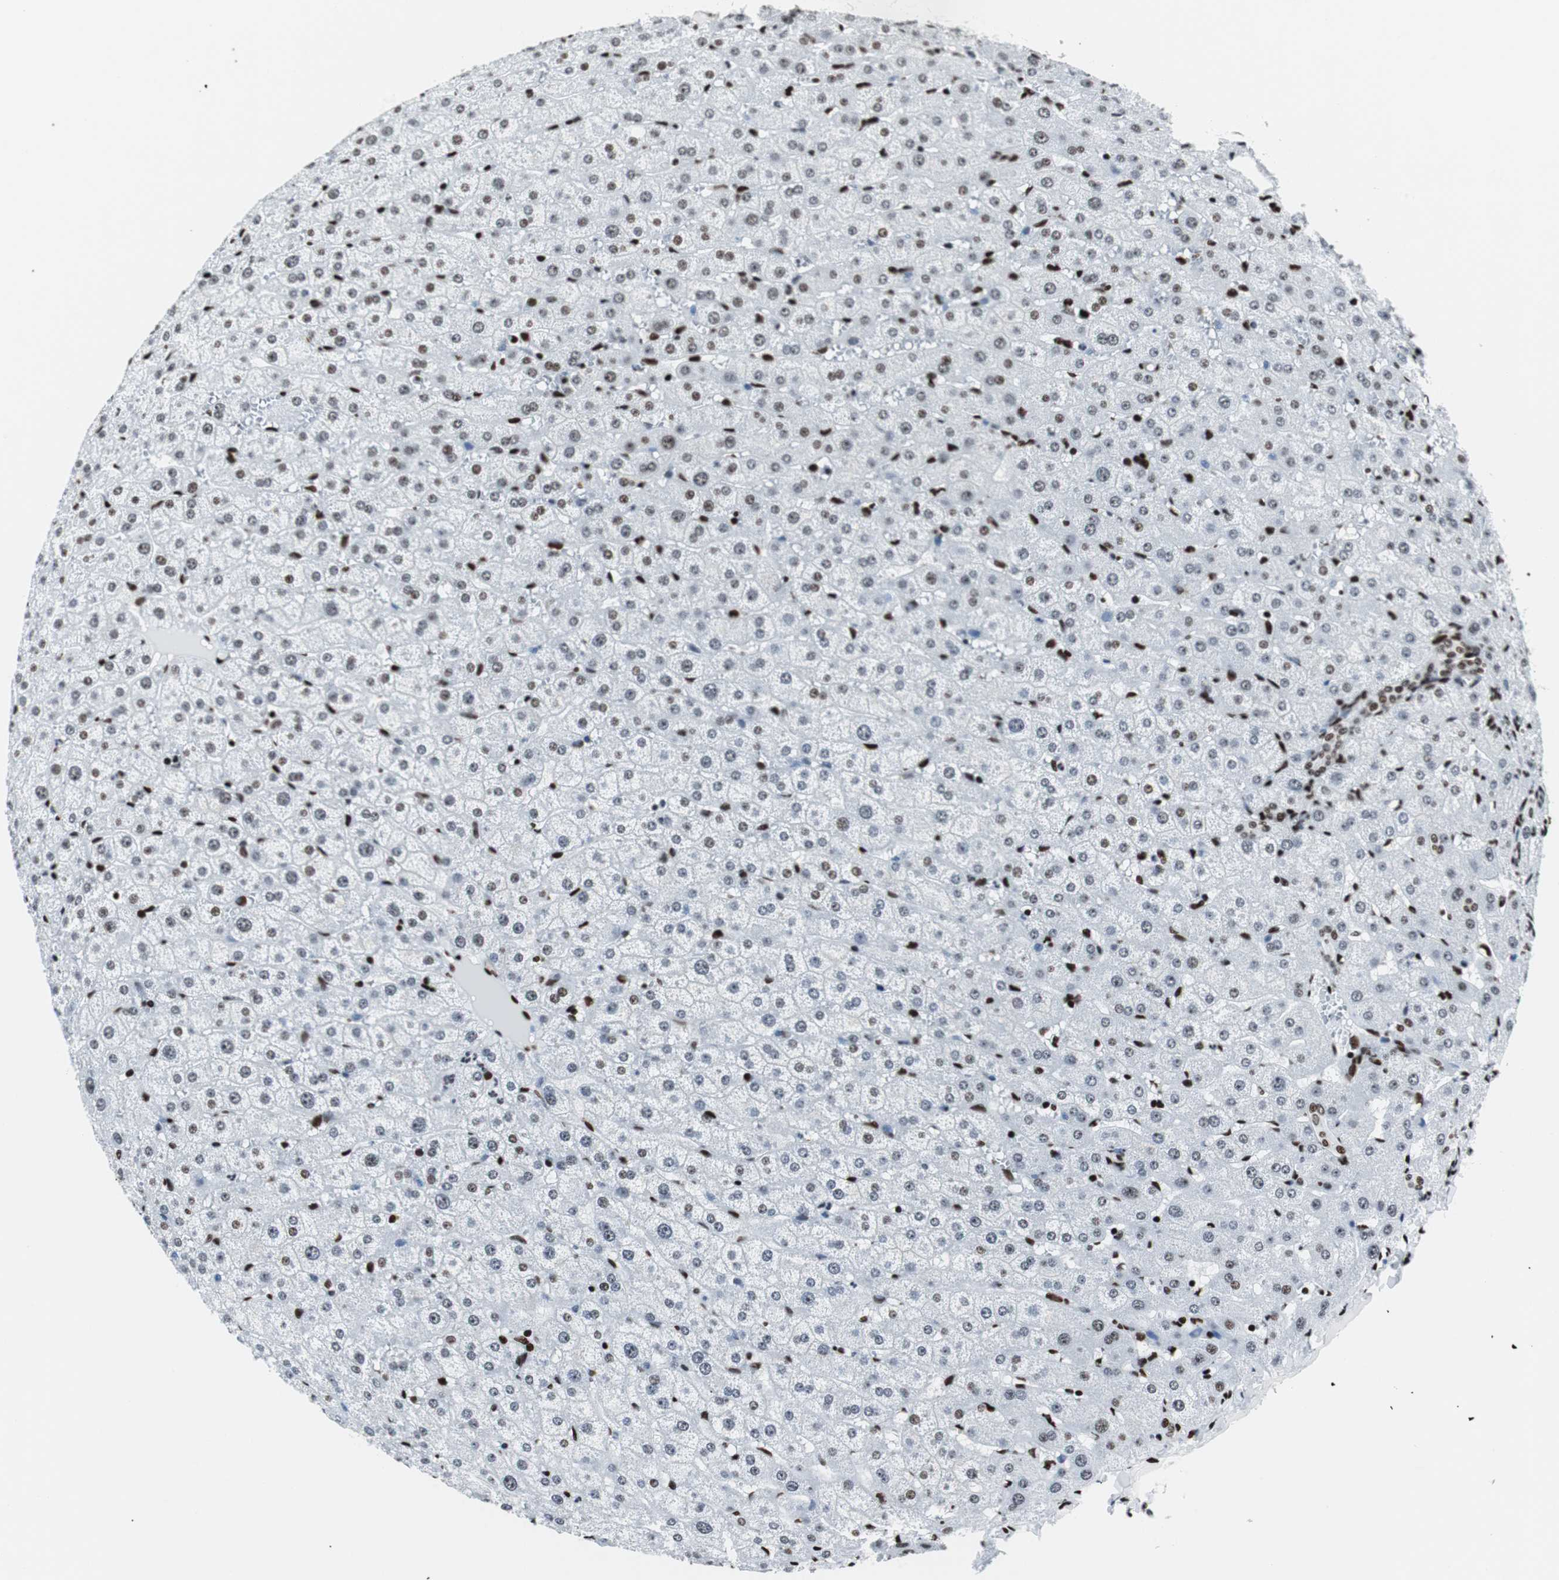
{"staining": {"intensity": "moderate", "quantity": ">75%", "location": "cytoplasmic/membranous,nuclear"}, "tissue": "liver", "cell_type": "Cholangiocytes", "image_type": "normal", "snomed": [{"axis": "morphology", "description": "Normal tissue, NOS"}, {"axis": "morphology", "description": "Fibrosis, NOS"}, {"axis": "topography", "description": "Liver"}], "caption": "IHC of normal liver displays medium levels of moderate cytoplasmic/membranous,nuclear positivity in approximately >75% of cholangiocytes.", "gene": "NCL", "patient": {"sex": "female", "age": 29}}